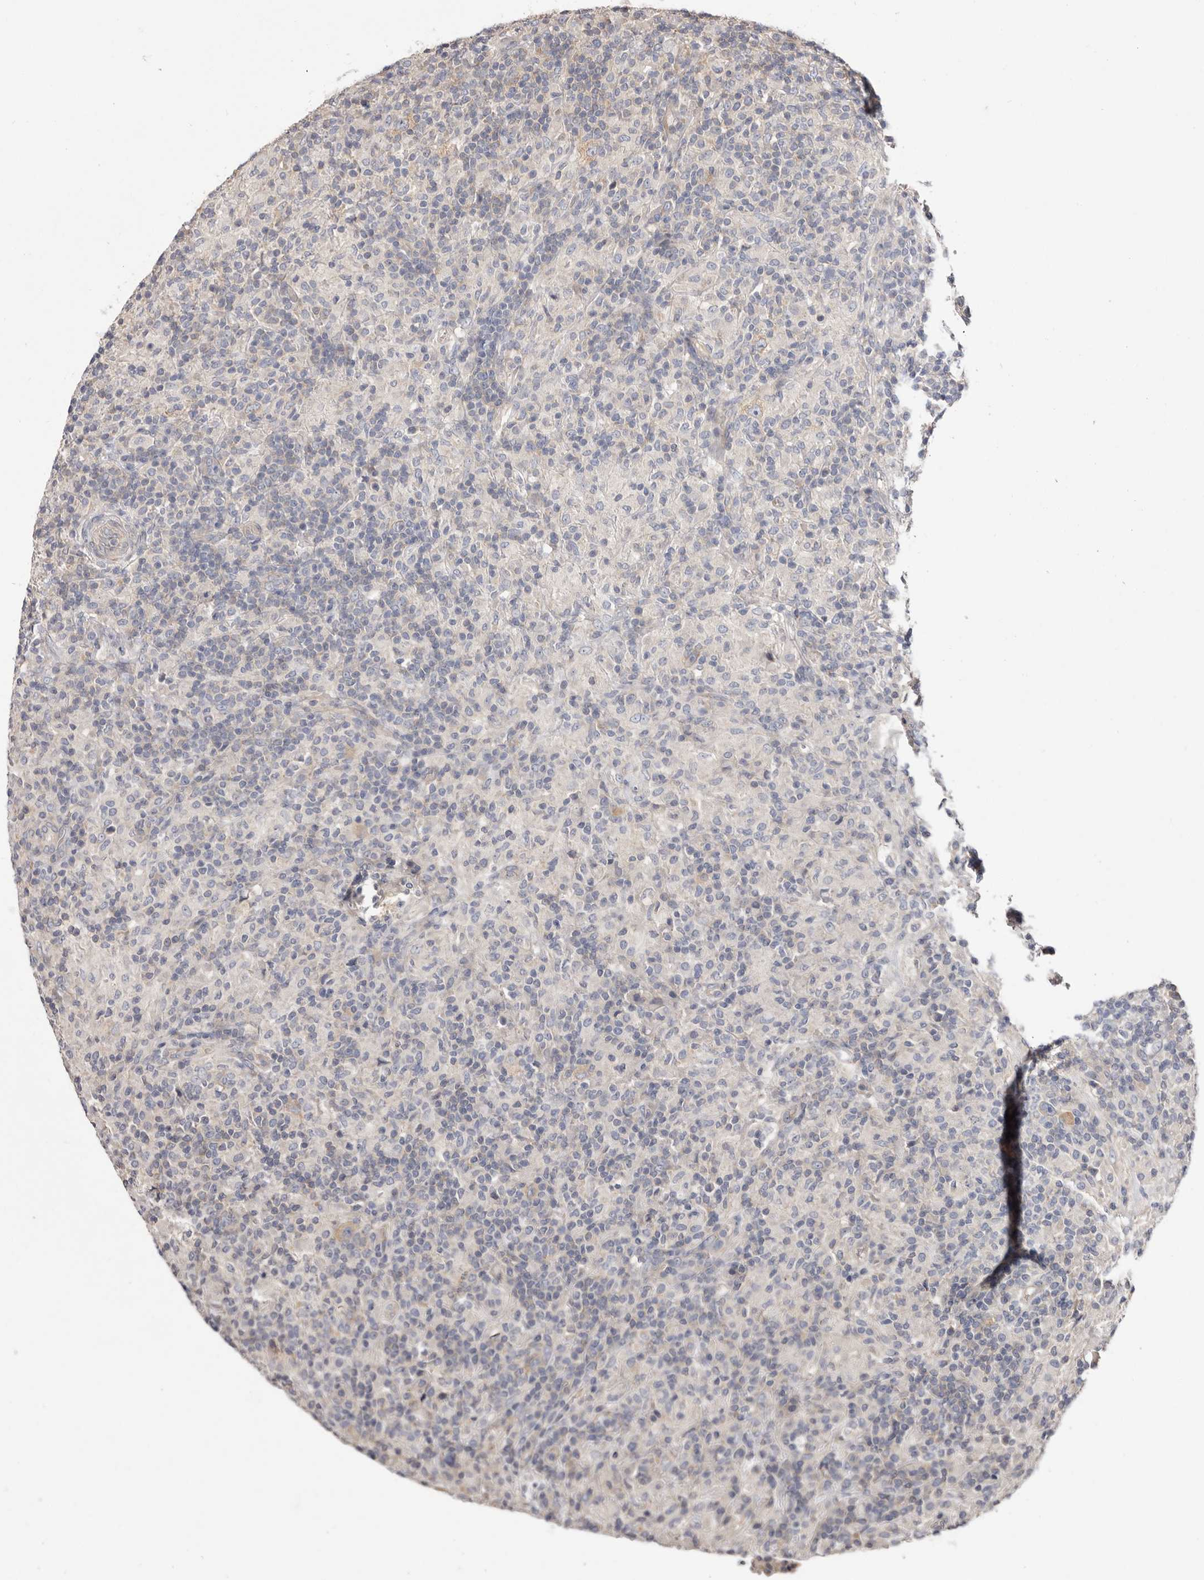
{"staining": {"intensity": "weak", "quantity": "25%-75%", "location": "cytoplasmic/membranous"}, "tissue": "lymphoma", "cell_type": "Tumor cells", "image_type": "cancer", "snomed": [{"axis": "morphology", "description": "Hodgkin's disease, NOS"}, {"axis": "topography", "description": "Lymph node"}], "caption": "A brown stain labels weak cytoplasmic/membranous expression of a protein in Hodgkin's disease tumor cells. The protein of interest is shown in brown color, while the nuclei are stained blue.", "gene": "FAM167B", "patient": {"sex": "male", "age": 70}}